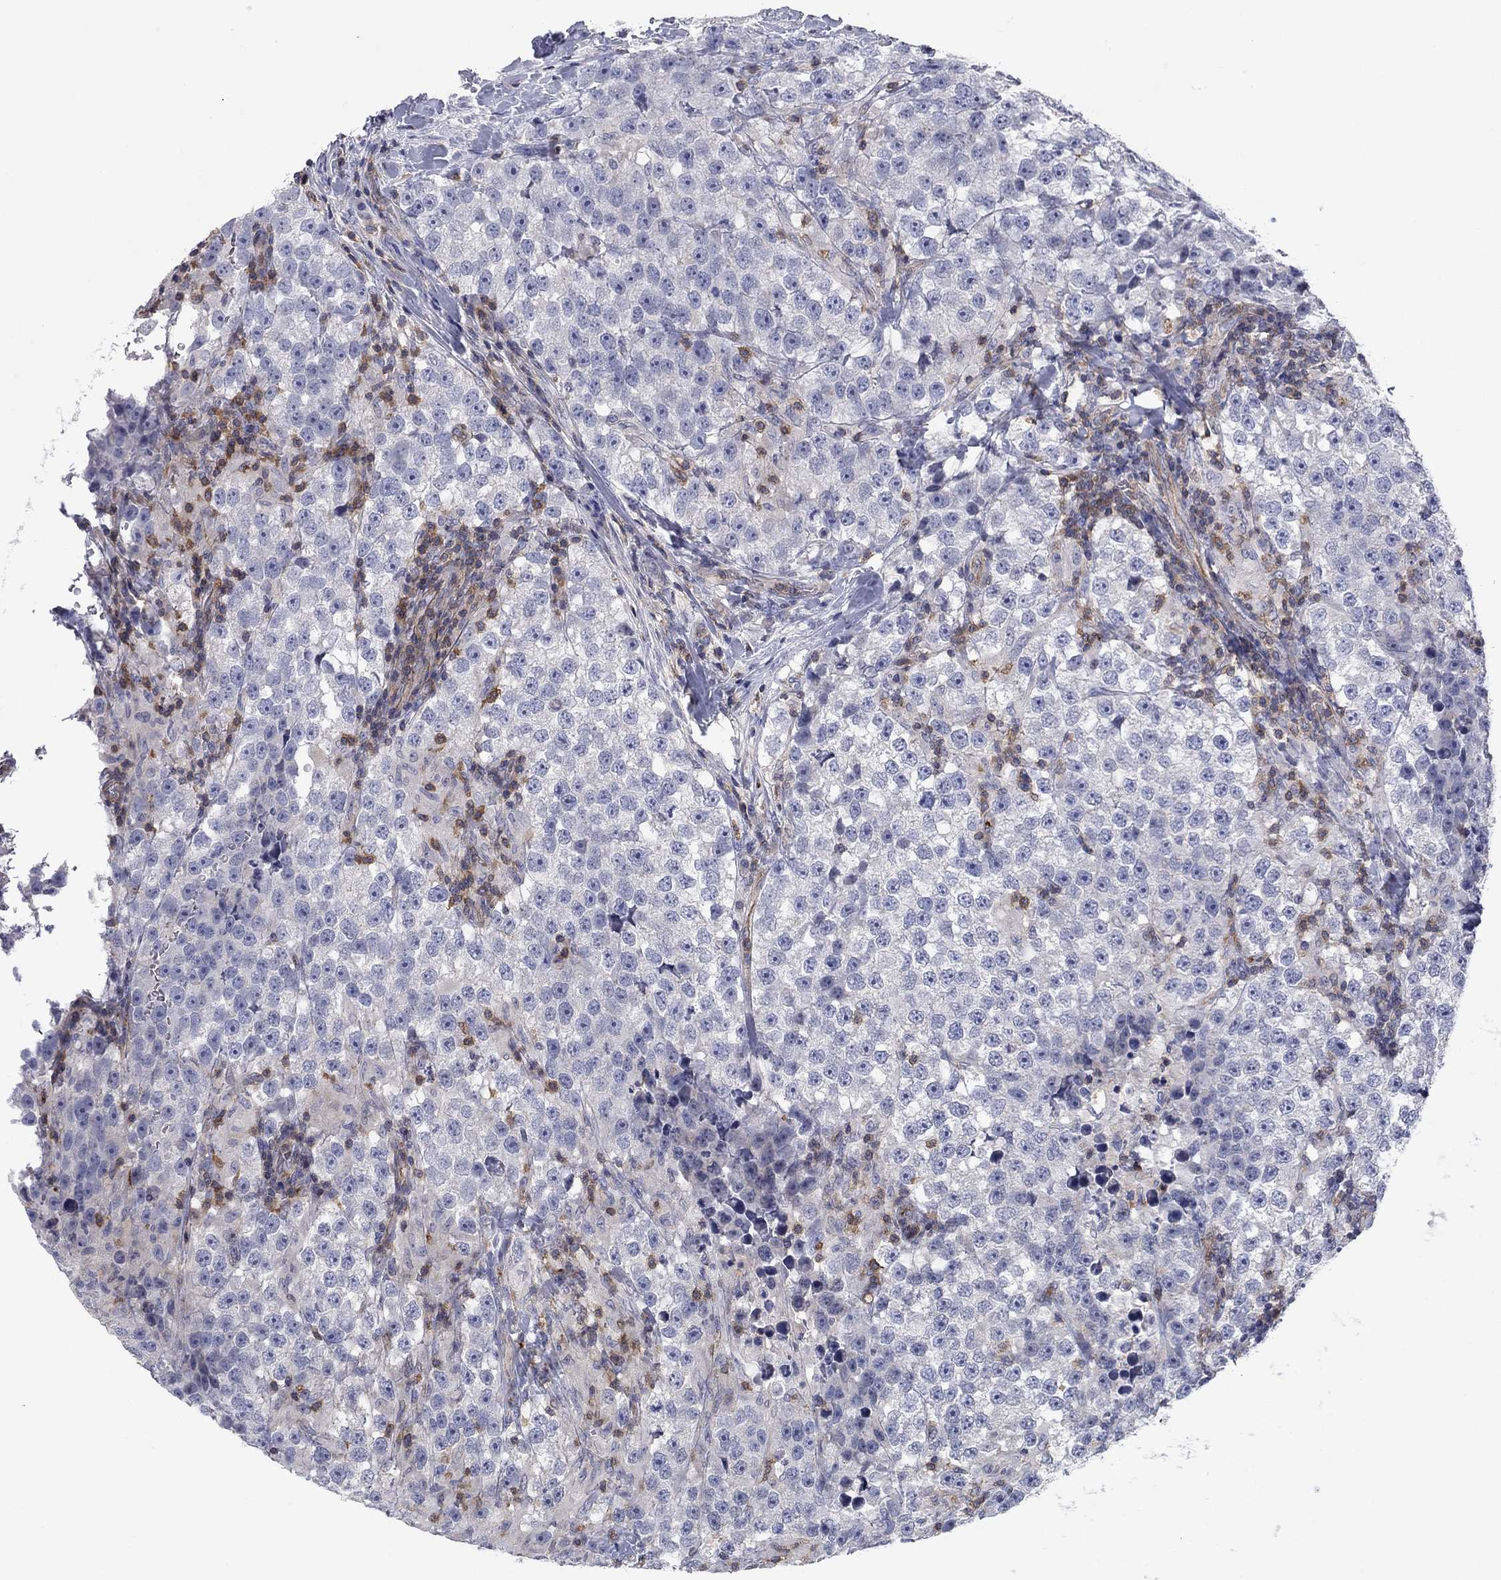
{"staining": {"intensity": "negative", "quantity": "none", "location": "none"}, "tissue": "testis cancer", "cell_type": "Tumor cells", "image_type": "cancer", "snomed": [{"axis": "morphology", "description": "Seminoma, NOS"}, {"axis": "topography", "description": "Testis"}], "caption": "This histopathology image is of seminoma (testis) stained with immunohistochemistry to label a protein in brown with the nuclei are counter-stained blue. There is no expression in tumor cells.", "gene": "PSD4", "patient": {"sex": "male", "age": 46}}